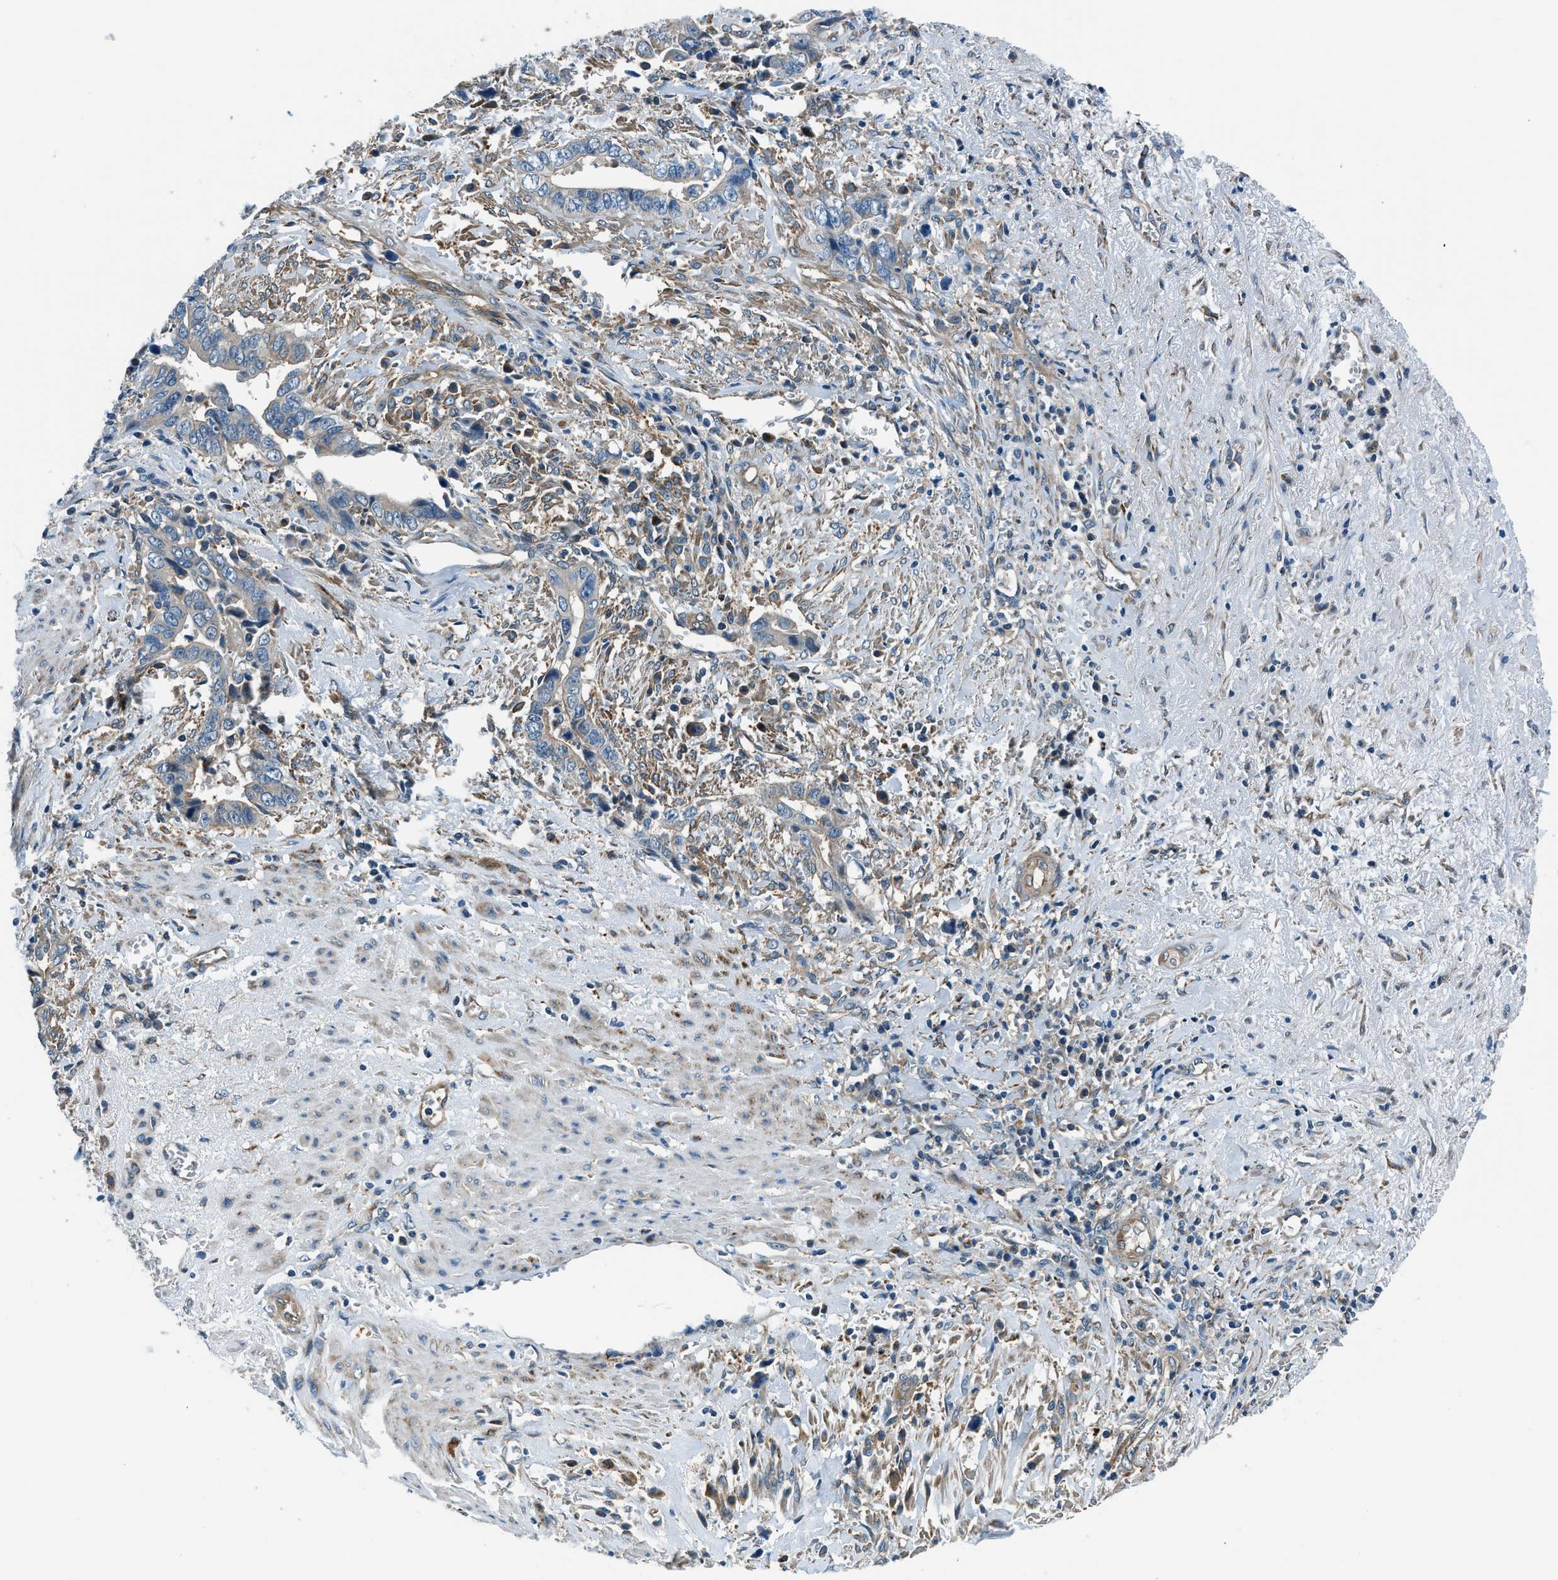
{"staining": {"intensity": "weak", "quantity": "25%-75%", "location": "cytoplasmic/membranous"}, "tissue": "liver cancer", "cell_type": "Tumor cells", "image_type": "cancer", "snomed": [{"axis": "morphology", "description": "Cholangiocarcinoma"}, {"axis": "topography", "description": "Liver"}], "caption": "Immunohistochemistry (IHC) of cholangiocarcinoma (liver) reveals low levels of weak cytoplasmic/membranous expression in about 25%-75% of tumor cells.", "gene": "SLC19A2", "patient": {"sex": "female", "age": 79}}